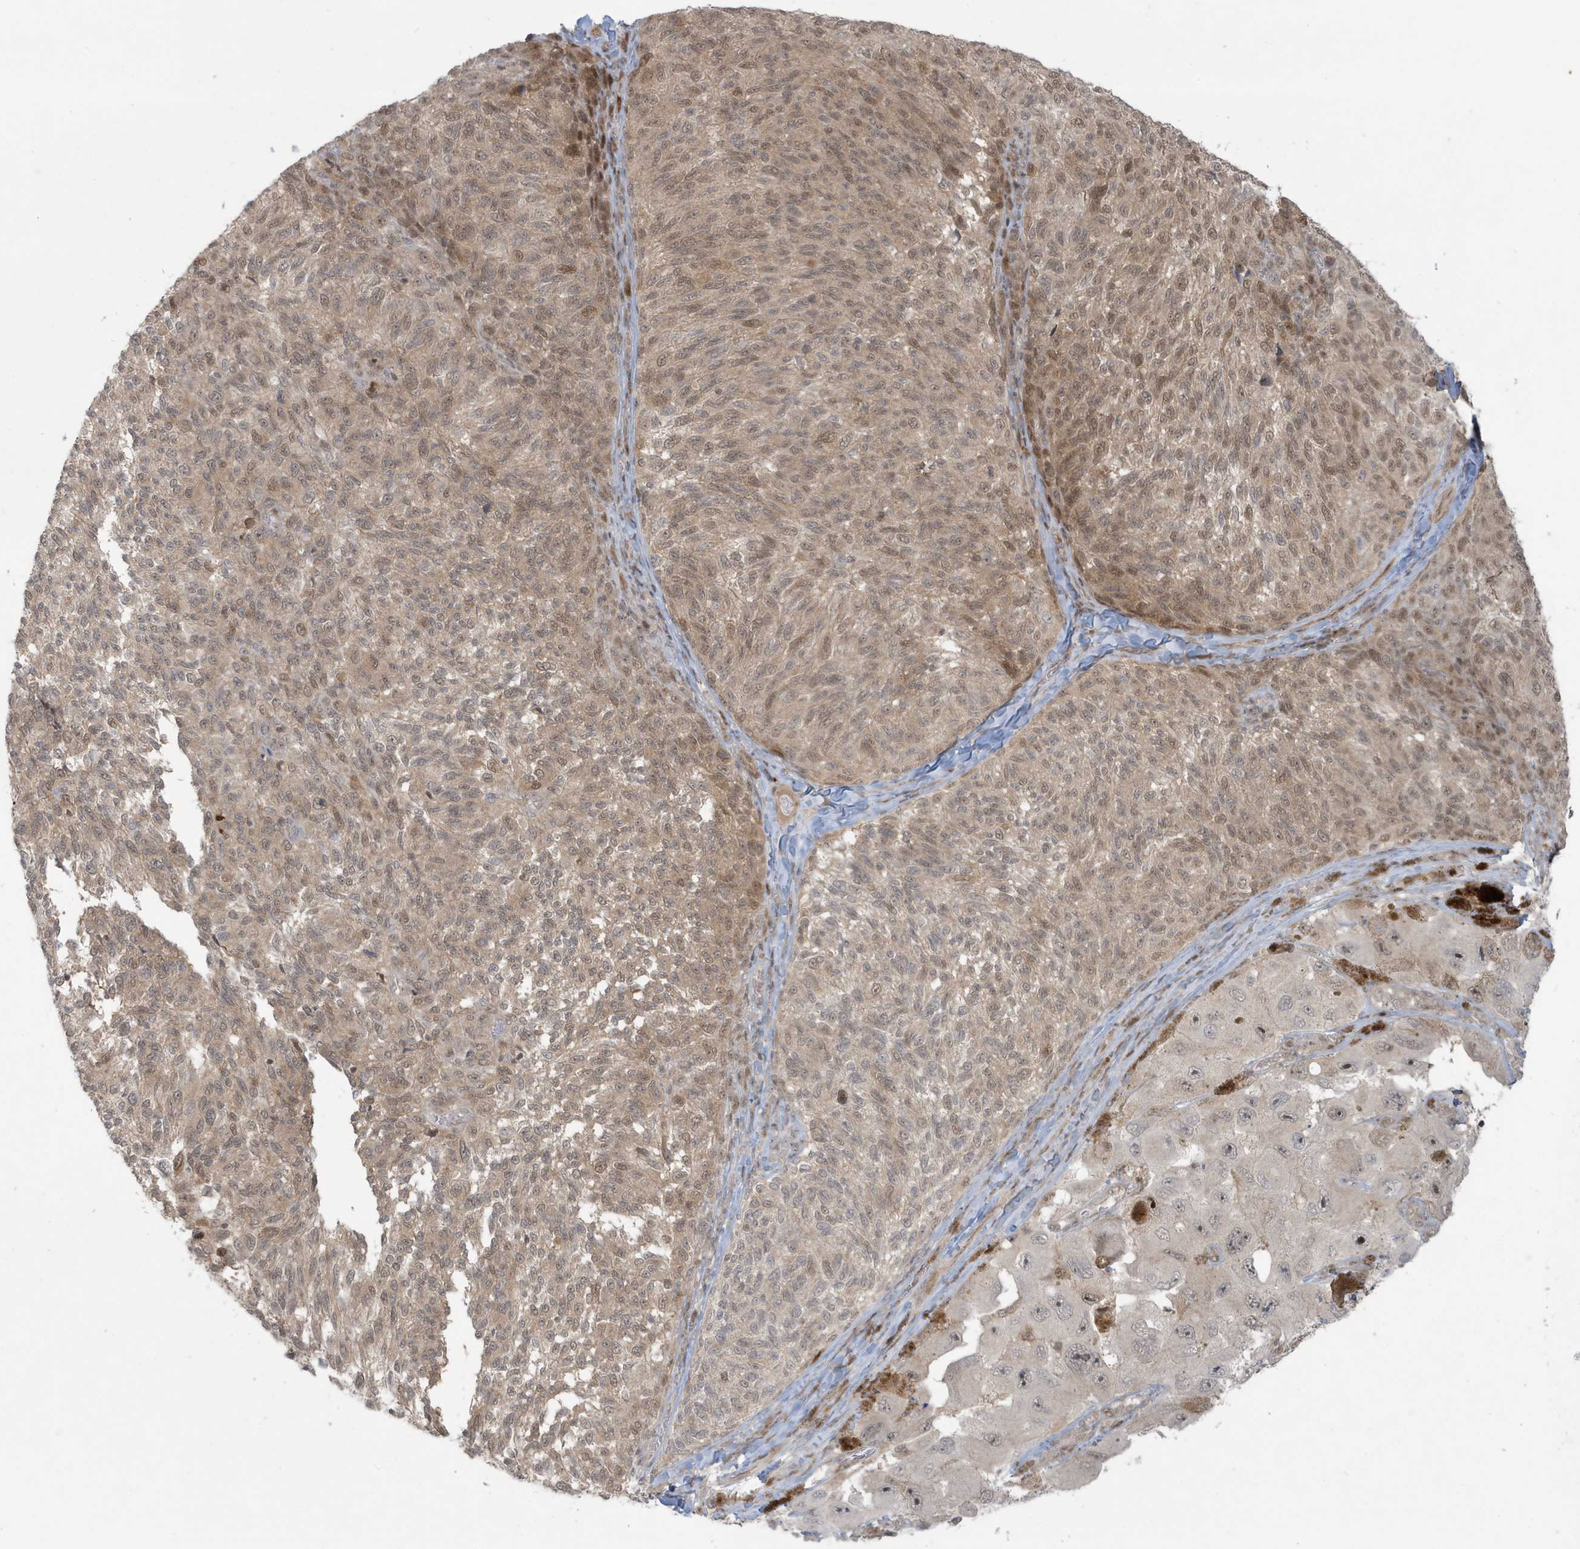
{"staining": {"intensity": "weak", "quantity": ">75%", "location": "cytoplasmic/membranous,nuclear"}, "tissue": "melanoma", "cell_type": "Tumor cells", "image_type": "cancer", "snomed": [{"axis": "morphology", "description": "Malignant melanoma, NOS"}, {"axis": "topography", "description": "Skin"}], "caption": "Brown immunohistochemical staining in melanoma exhibits weak cytoplasmic/membranous and nuclear expression in about >75% of tumor cells.", "gene": "C1orf52", "patient": {"sex": "female", "age": 73}}